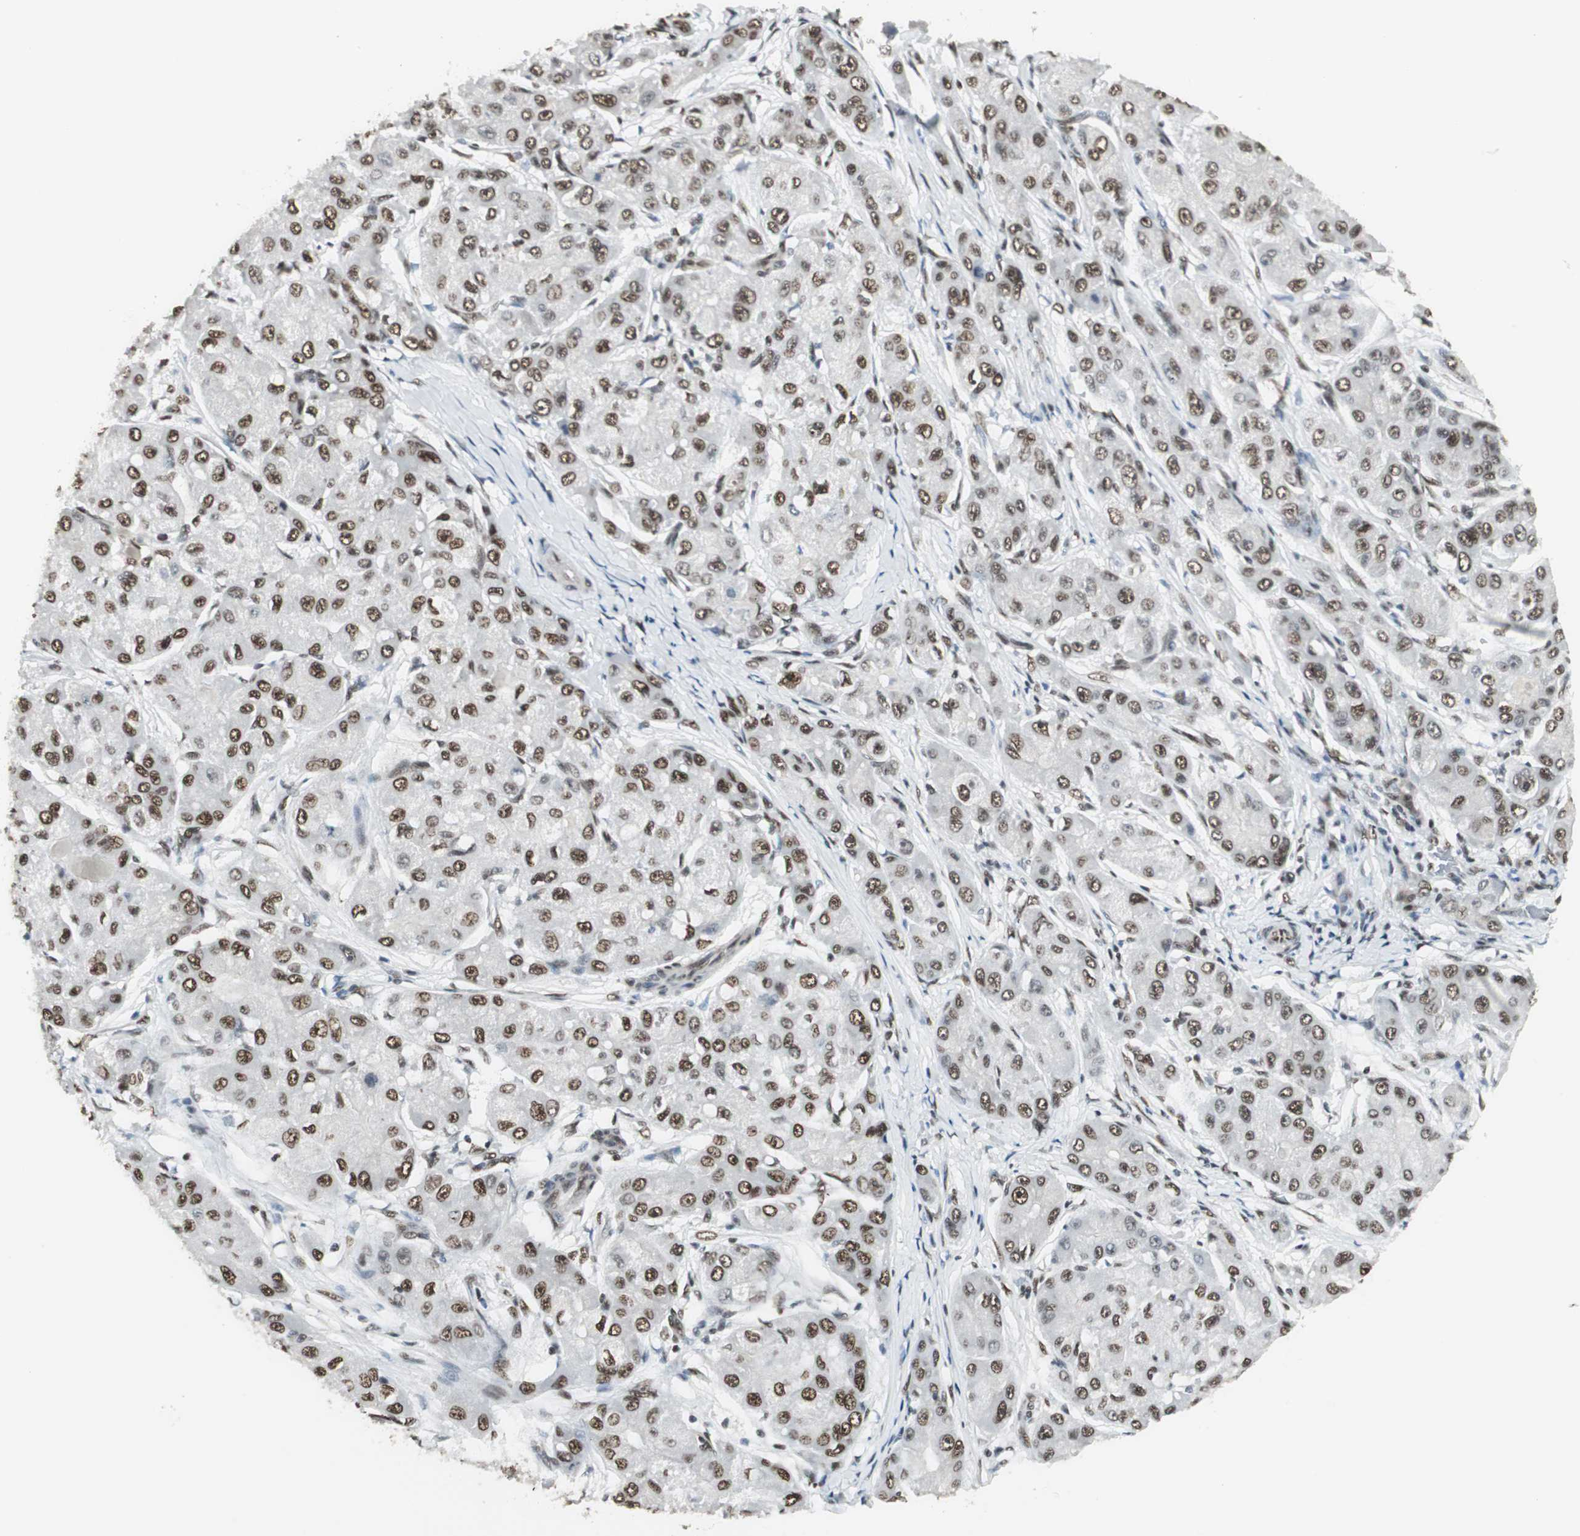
{"staining": {"intensity": "strong", "quantity": ">75%", "location": "nuclear"}, "tissue": "liver cancer", "cell_type": "Tumor cells", "image_type": "cancer", "snomed": [{"axis": "morphology", "description": "Carcinoma, Hepatocellular, NOS"}, {"axis": "topography", "description": "Liver"}], "caption": "Immunohistochemistry (DAB) staining of liver cancer displays strong nuclear protein expression in approximately >75% of tumor cells.", "gene": "ZBTB17", "patient": {"sex": "male", "age": 80}}